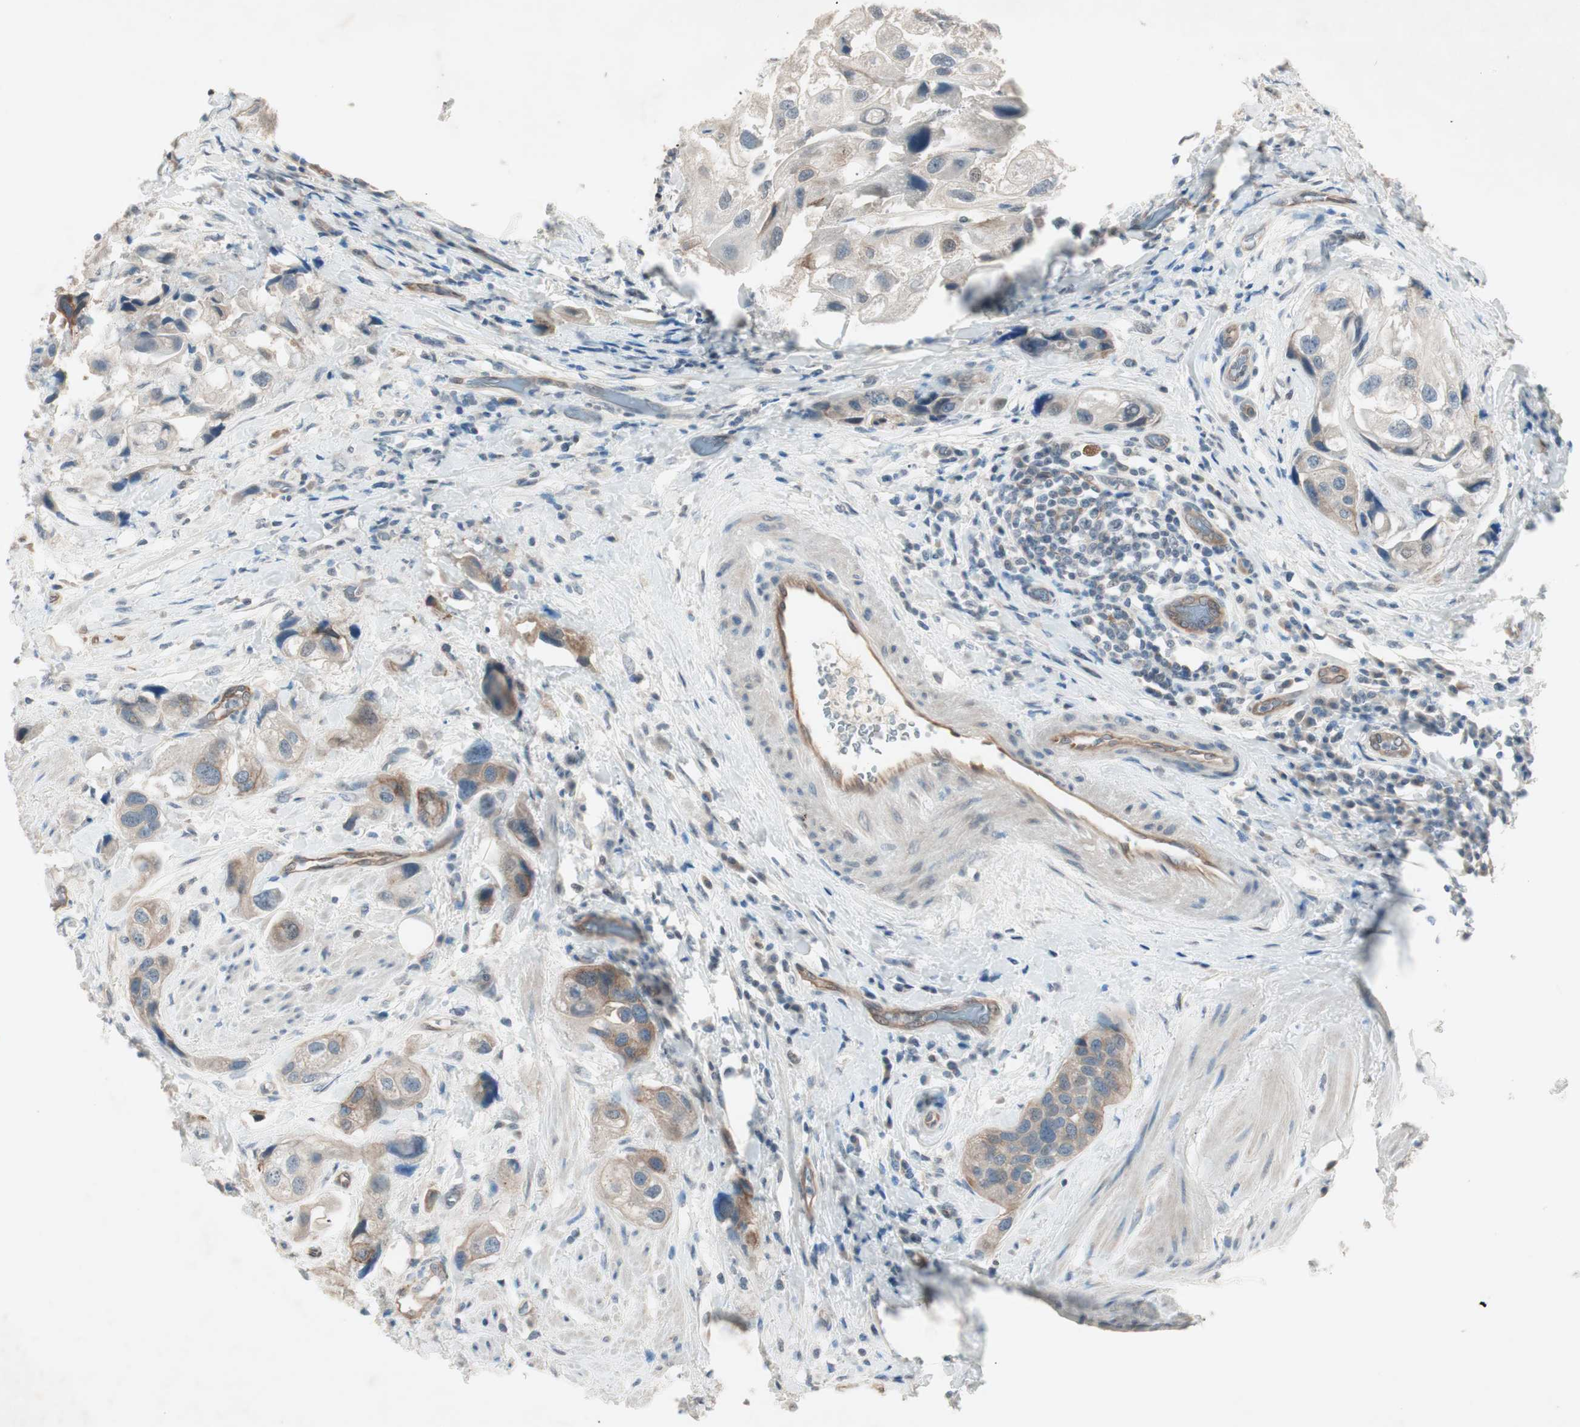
{"staining": {"intensity": "weak", "quantity": "25%-75%", "location": "cytoplasmic/membranous"}, "tissue": "urothelial cancer", "cell_type": "Tumor cells", "image_type": "cancer", "snomed": [{"axis": "morphology", "description": "Urothelial carcinoma, High grade"}, {"axis": "topography", "description": "Urinary bladder"}], "caption": "A low amount of weak cytoplasmic/membranous expression is present in about 25%-75% of tumor cells in urothelial cancer tissue.", "gene": "ITGB4", "patient": {"sex": "female", "age": 64}}